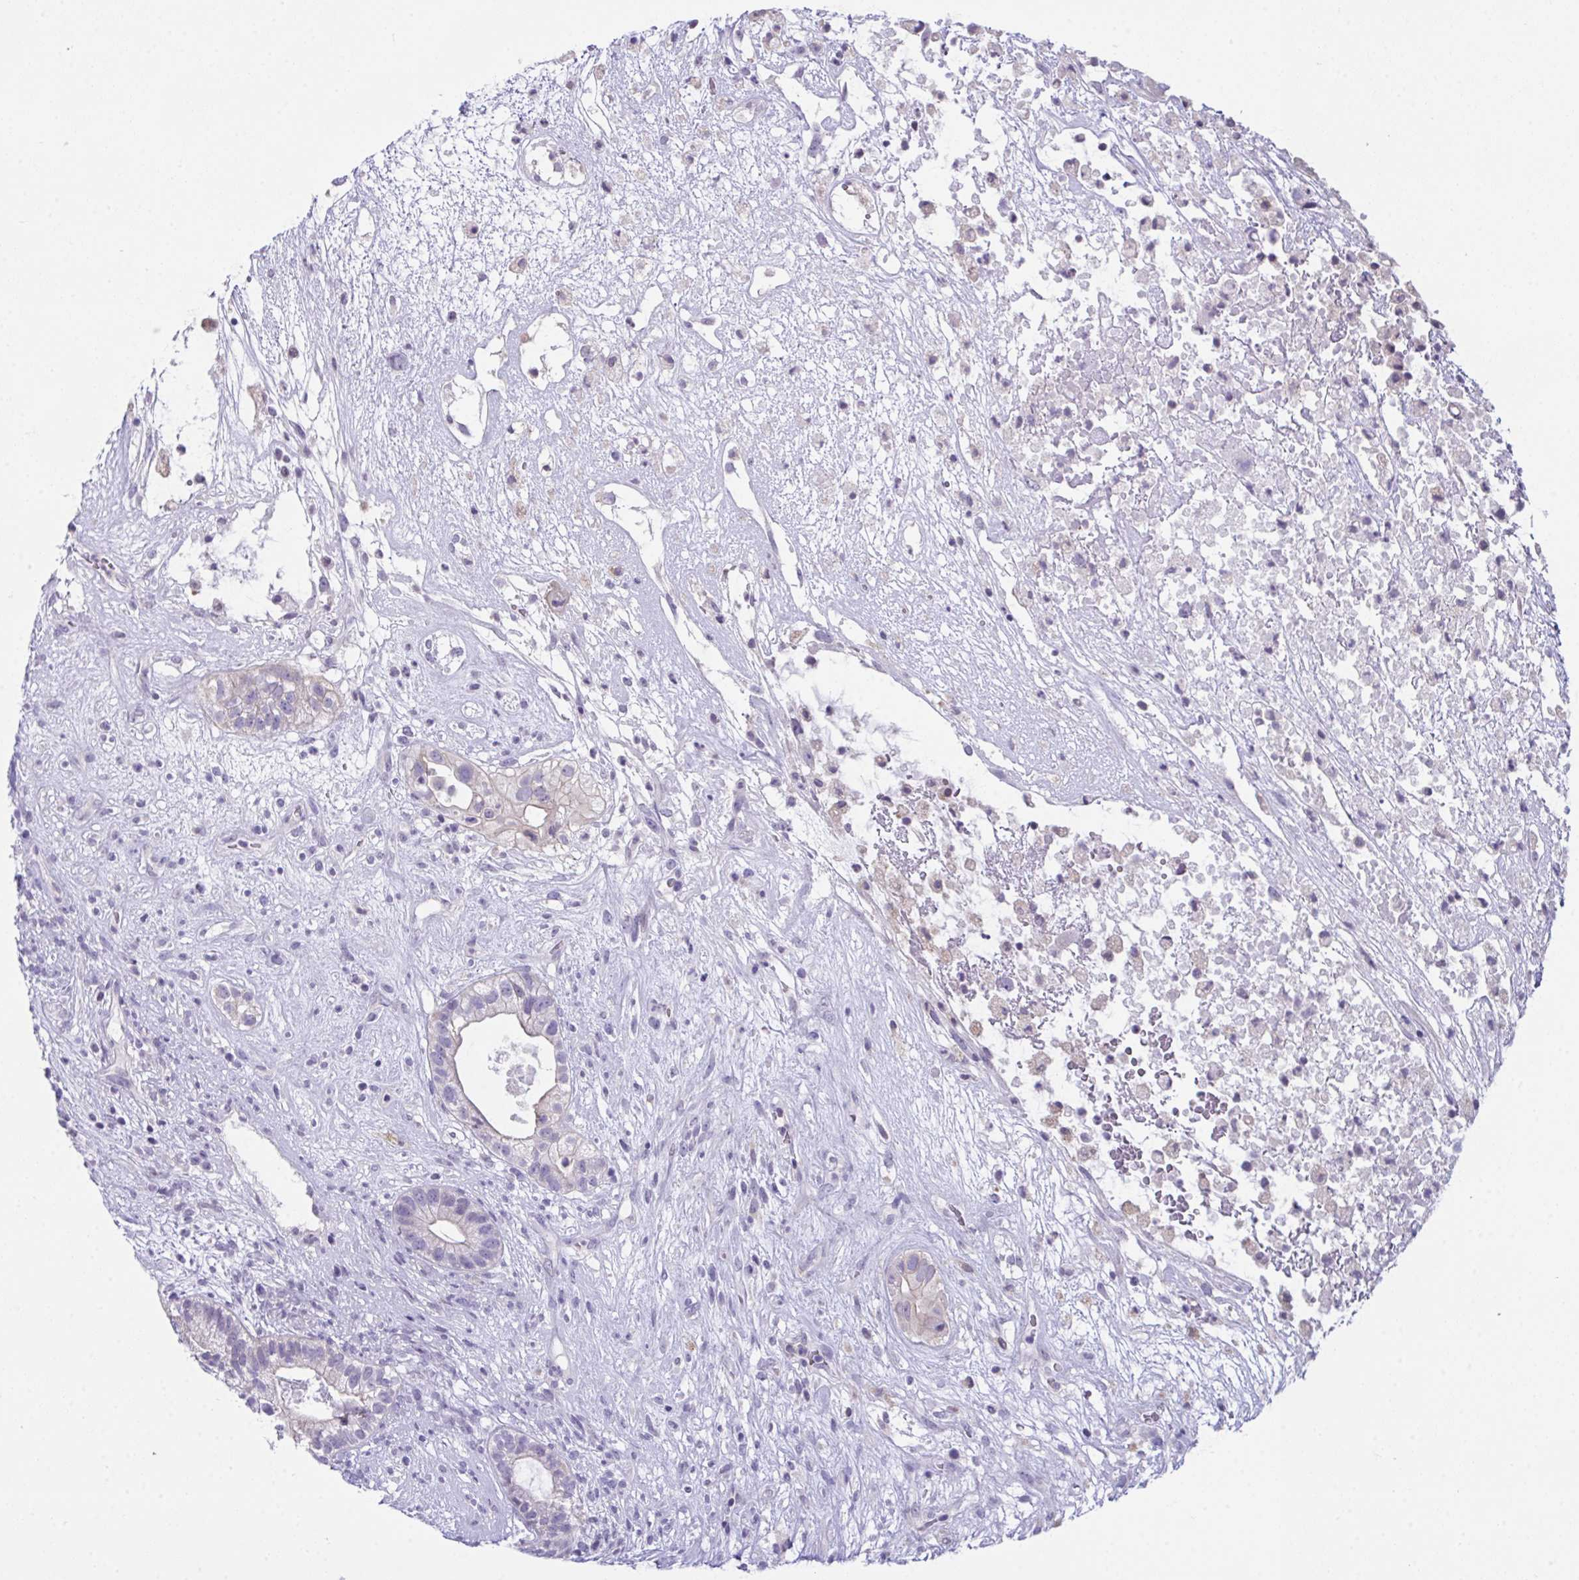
{"staining": {"intensity": "negative", "quantity": "none", "location": "none"}, "tissue": "testis cancer", "cell_type": "Tumor cells", "image_type": "cancer", "snomed": [{"axis": "morphology", "description": "Seminoma, NOS"}, {"axis": "morphology", "description": "Carcinoma, Embryonal, NOS"}, {"axis": "topography", "description": "Testis"}], "caption": "Immunohistochemistry of human testis cancer (embryonal carcinoma) shows no staining in tumor cells.", "gene": "ATP6V0D2", "patient": {"sex": "male", "age": 41}}